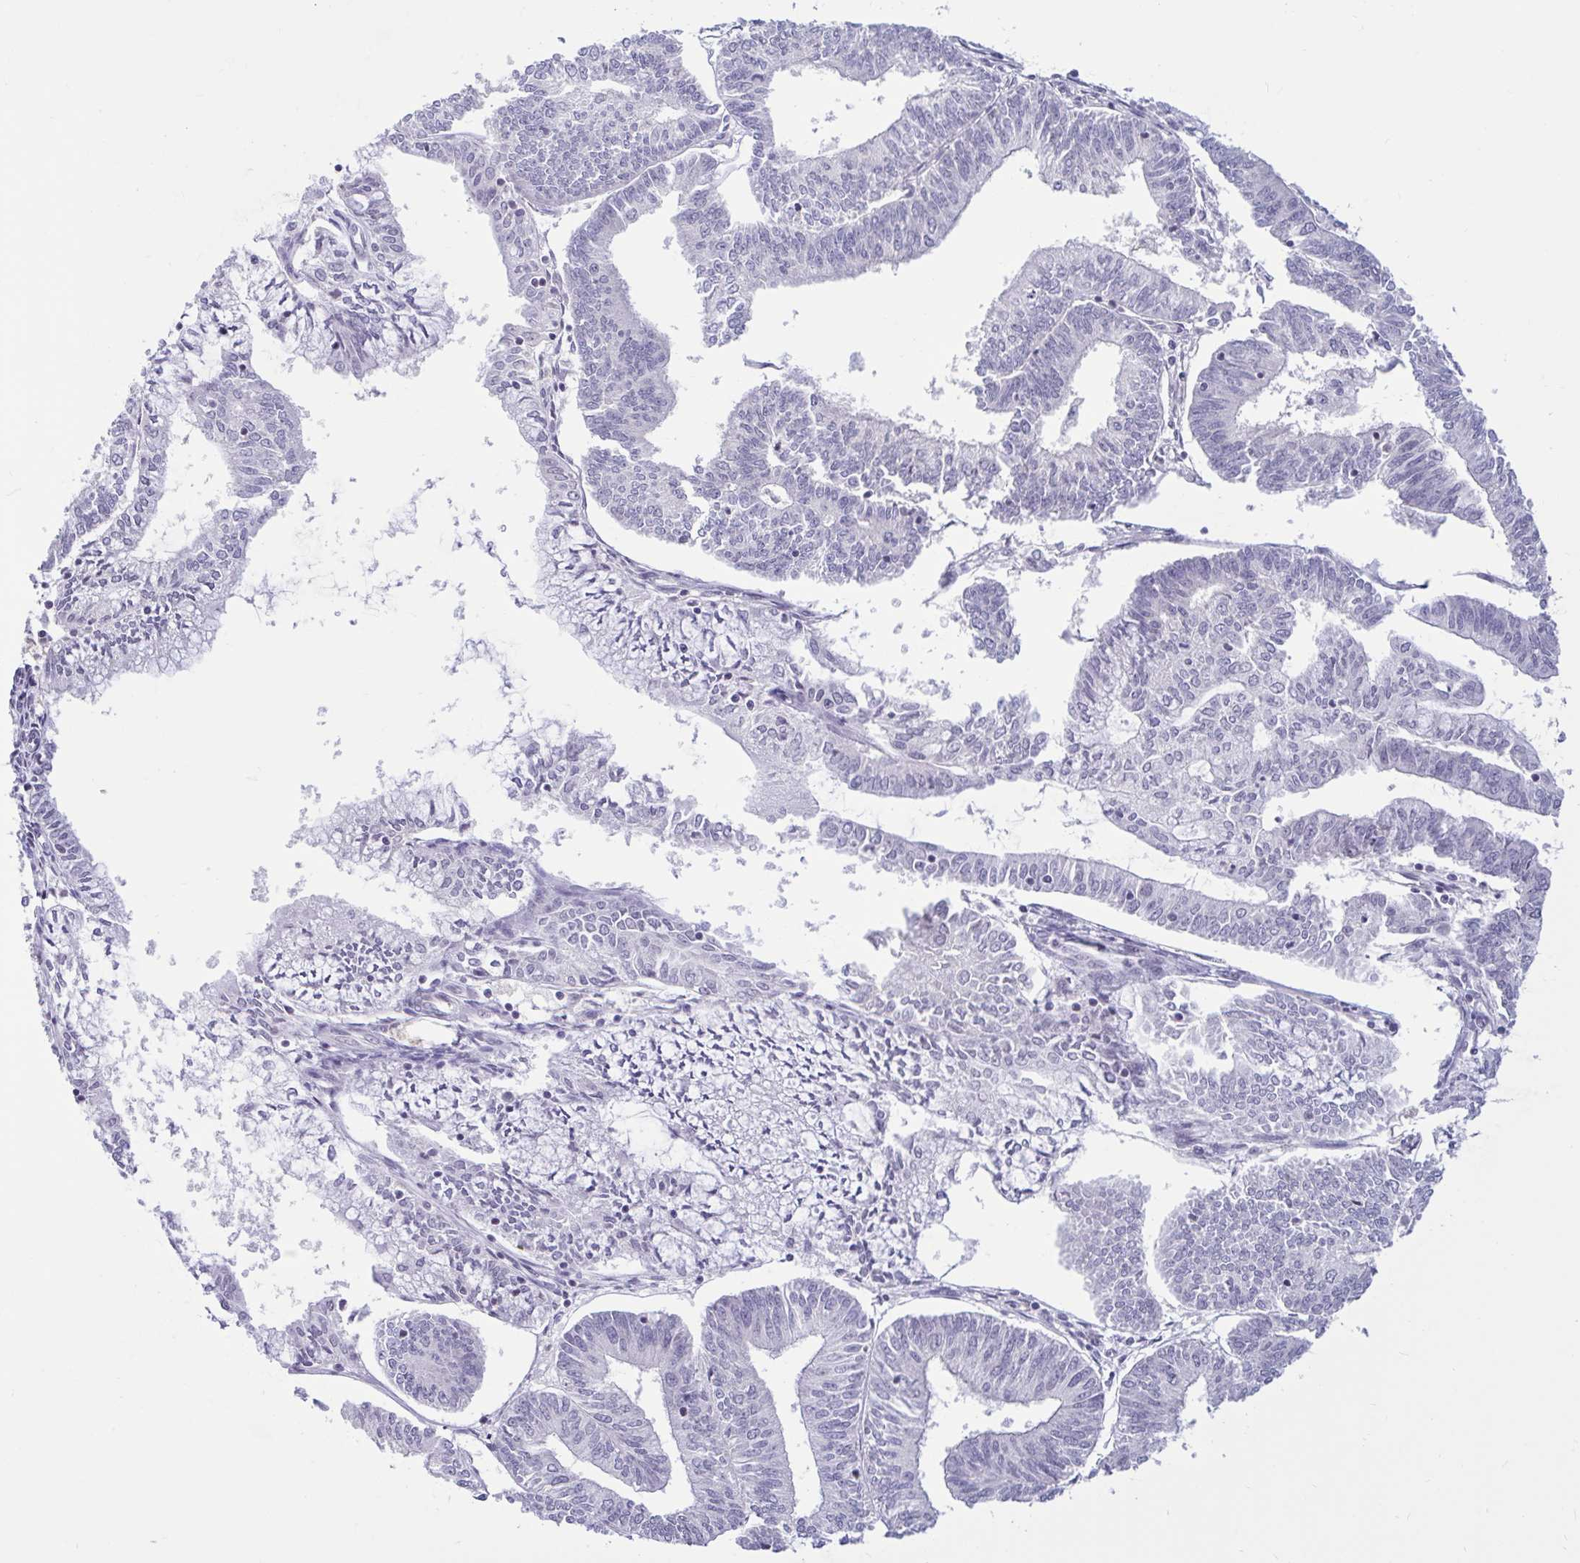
{"staining": {"intensity": "negative", "quantity": "none", "location": "none"}, "tissue": "endometrial cancer", "cell_type": "Tumor cells", "image_type": "cancer", "snomed": [{"axis": "morphology", "description": "Adenocarcinoma, NOS"}, {"axis": "topography", "description": "Endometrium"}], "caption": "Adenocarcinoma (endometrial) was stained to show a protein in brown. There is no significant staining in tumor cells.", "gene": "ARPP19", "patient": {"sex": "female", "age": 61}}